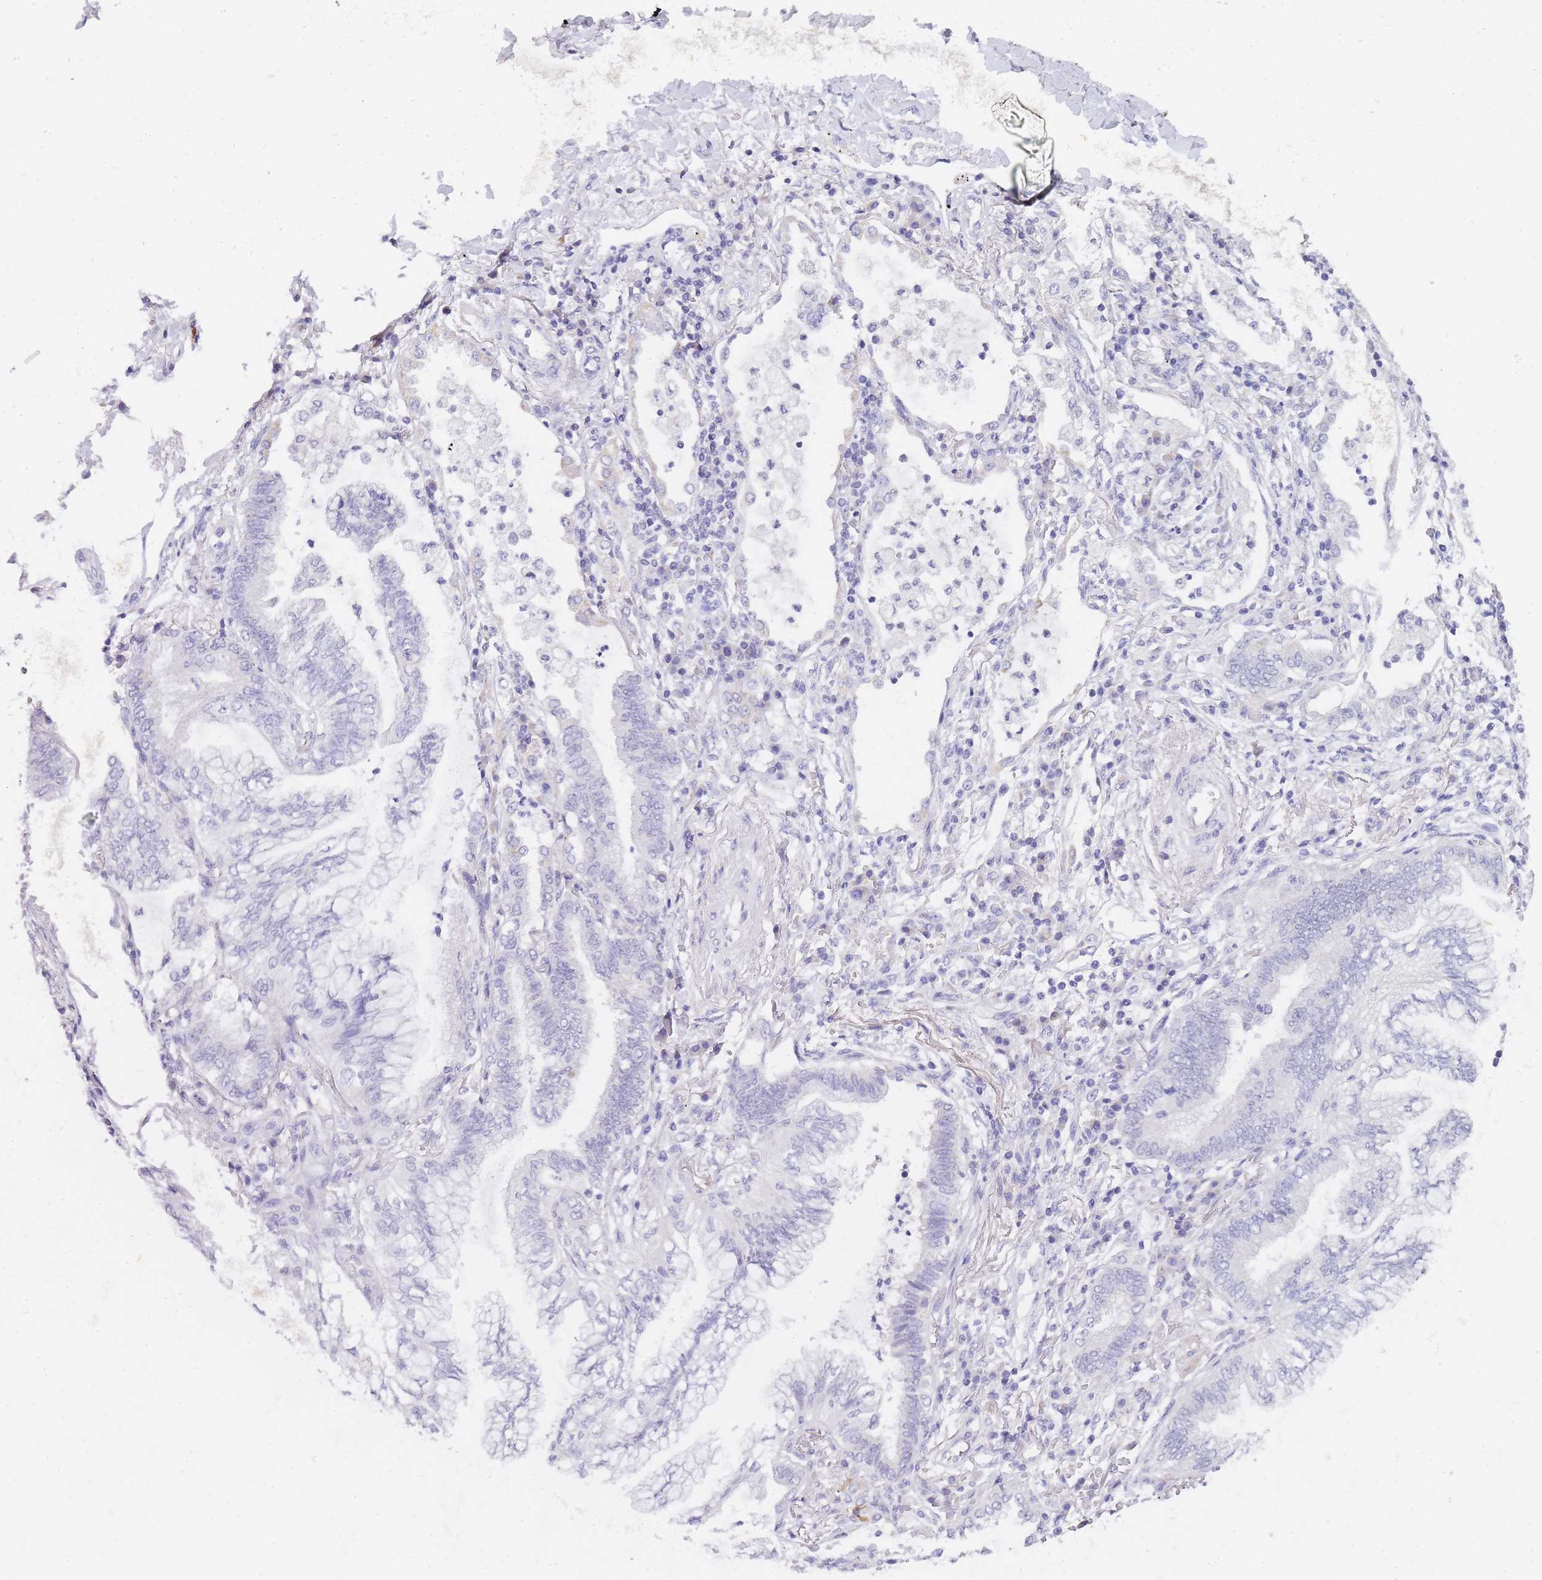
{"staining": {"intensity": "negative", "quantity": "none", "location": "none"}, "tissue": "lung cancer", "cell_type": "Tumor cells", "image_type": "cancer", "snomed": [{"axis": "morphology", "description": "Adenocarcinoma, NOS"}, {"axis": "topography", "description": "Lung"}], "caption": "Immunohistochemical staining of human lung adenocarcinoma shows no significant expression in tumor cells. (Stains: DAB IHC with hematoxylin counter stain, Microscopy: brightfield microscopy at high magnification).", "gene": "FRAT2", "patient": {"sex": "female", "age": 70}}